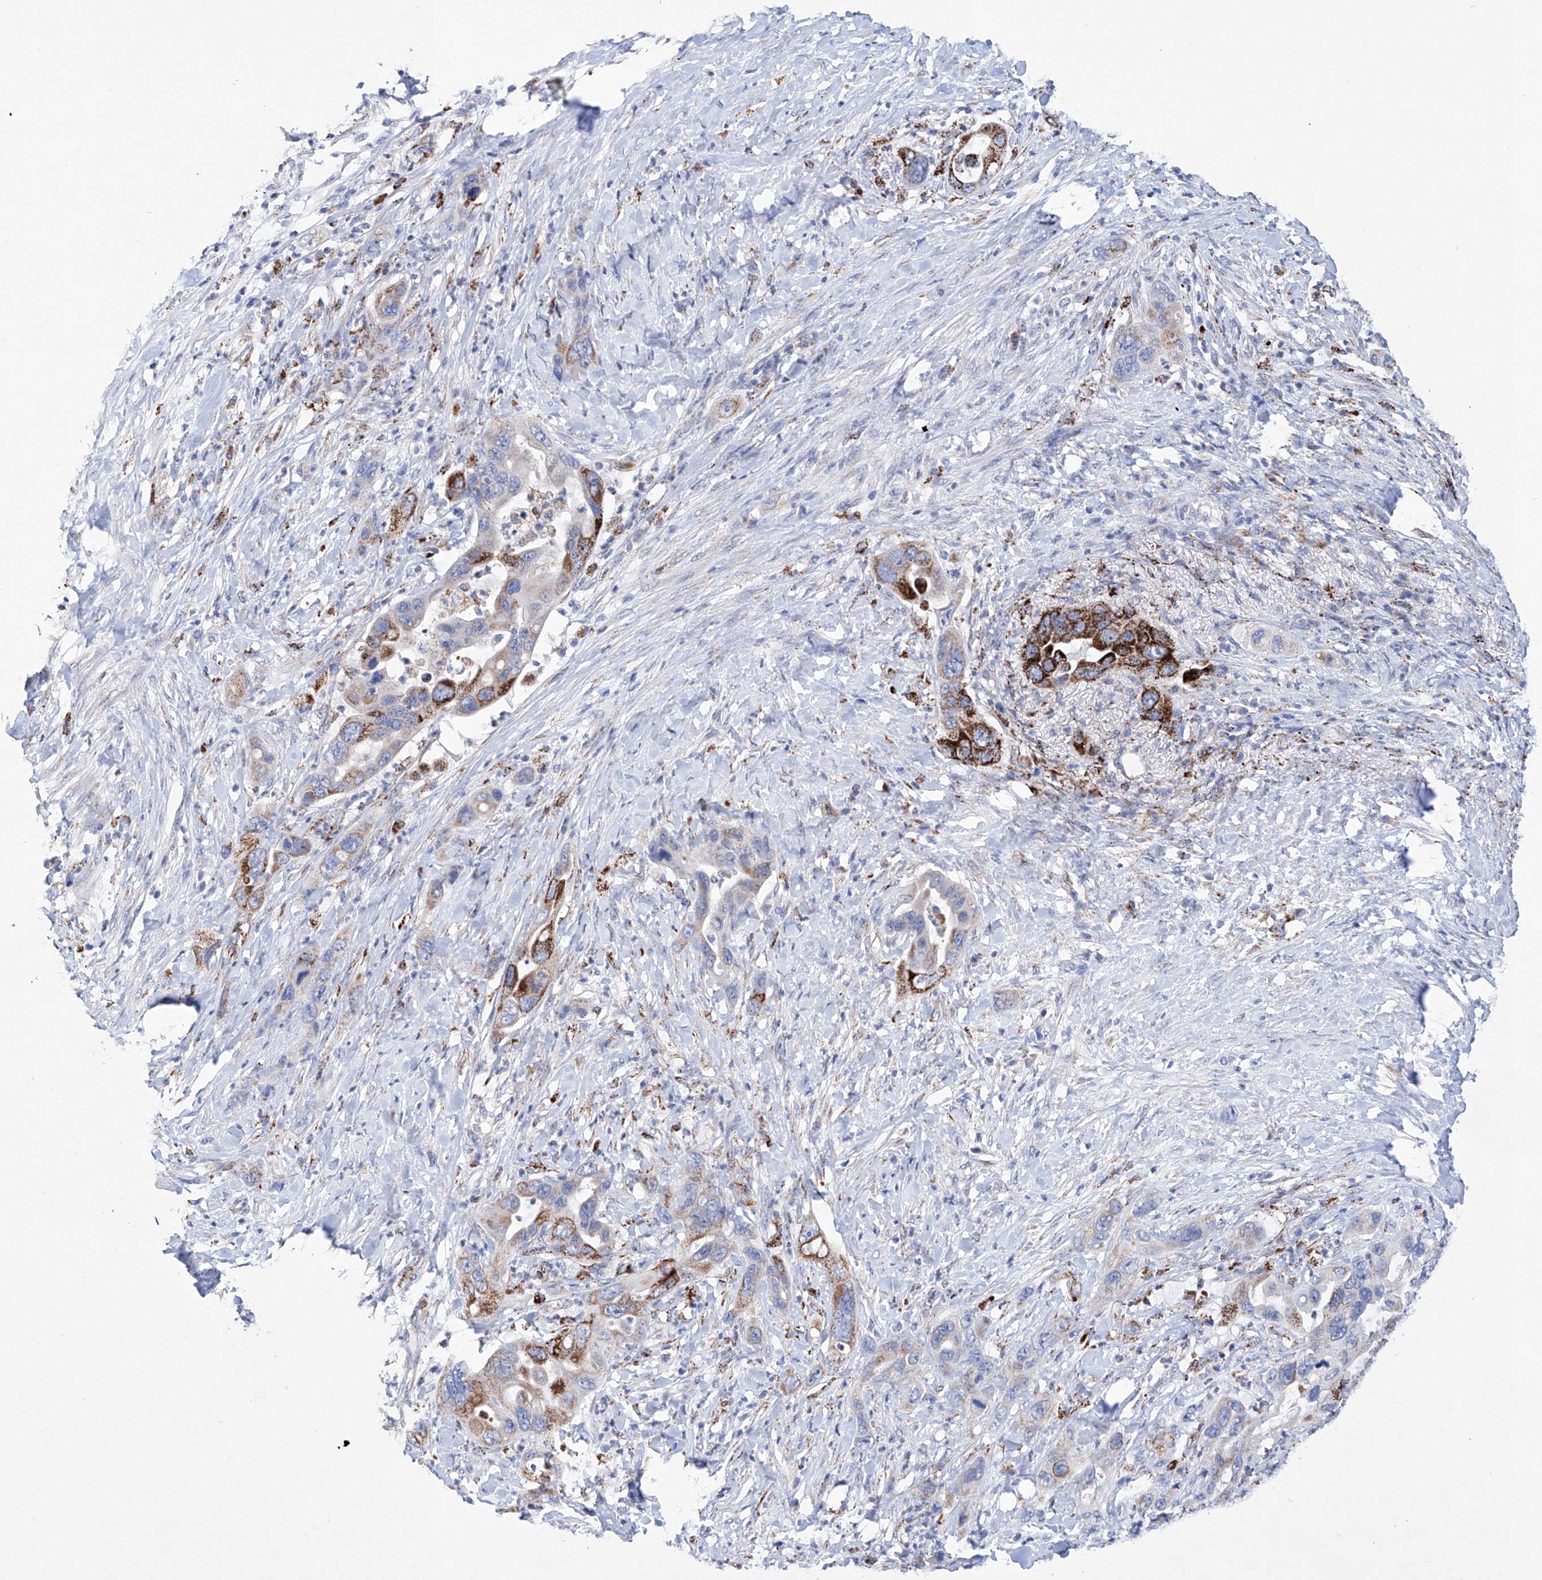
{"staining": {"intensity": "strong", "quantity": "<25%", "location": "cytoplasmic/membranous"}, "tissue": "pancreatic cancer", "cell_type": "Tumor cells", "image_type": "cancer", "snomed": [{"axis": "morphology", "description": "Adenocarcinoma, NOS"}, {"axis": "topography", "description": "Pancreas"}], "caption": "Brown immunohistochemical staining in pancreatic cancer demonstrates strong cytoplasmic/membranous positivity in approximately <25% of tumor cells.", "gene": "NRROS", "patient": {"sex": "female", "age": 71}}